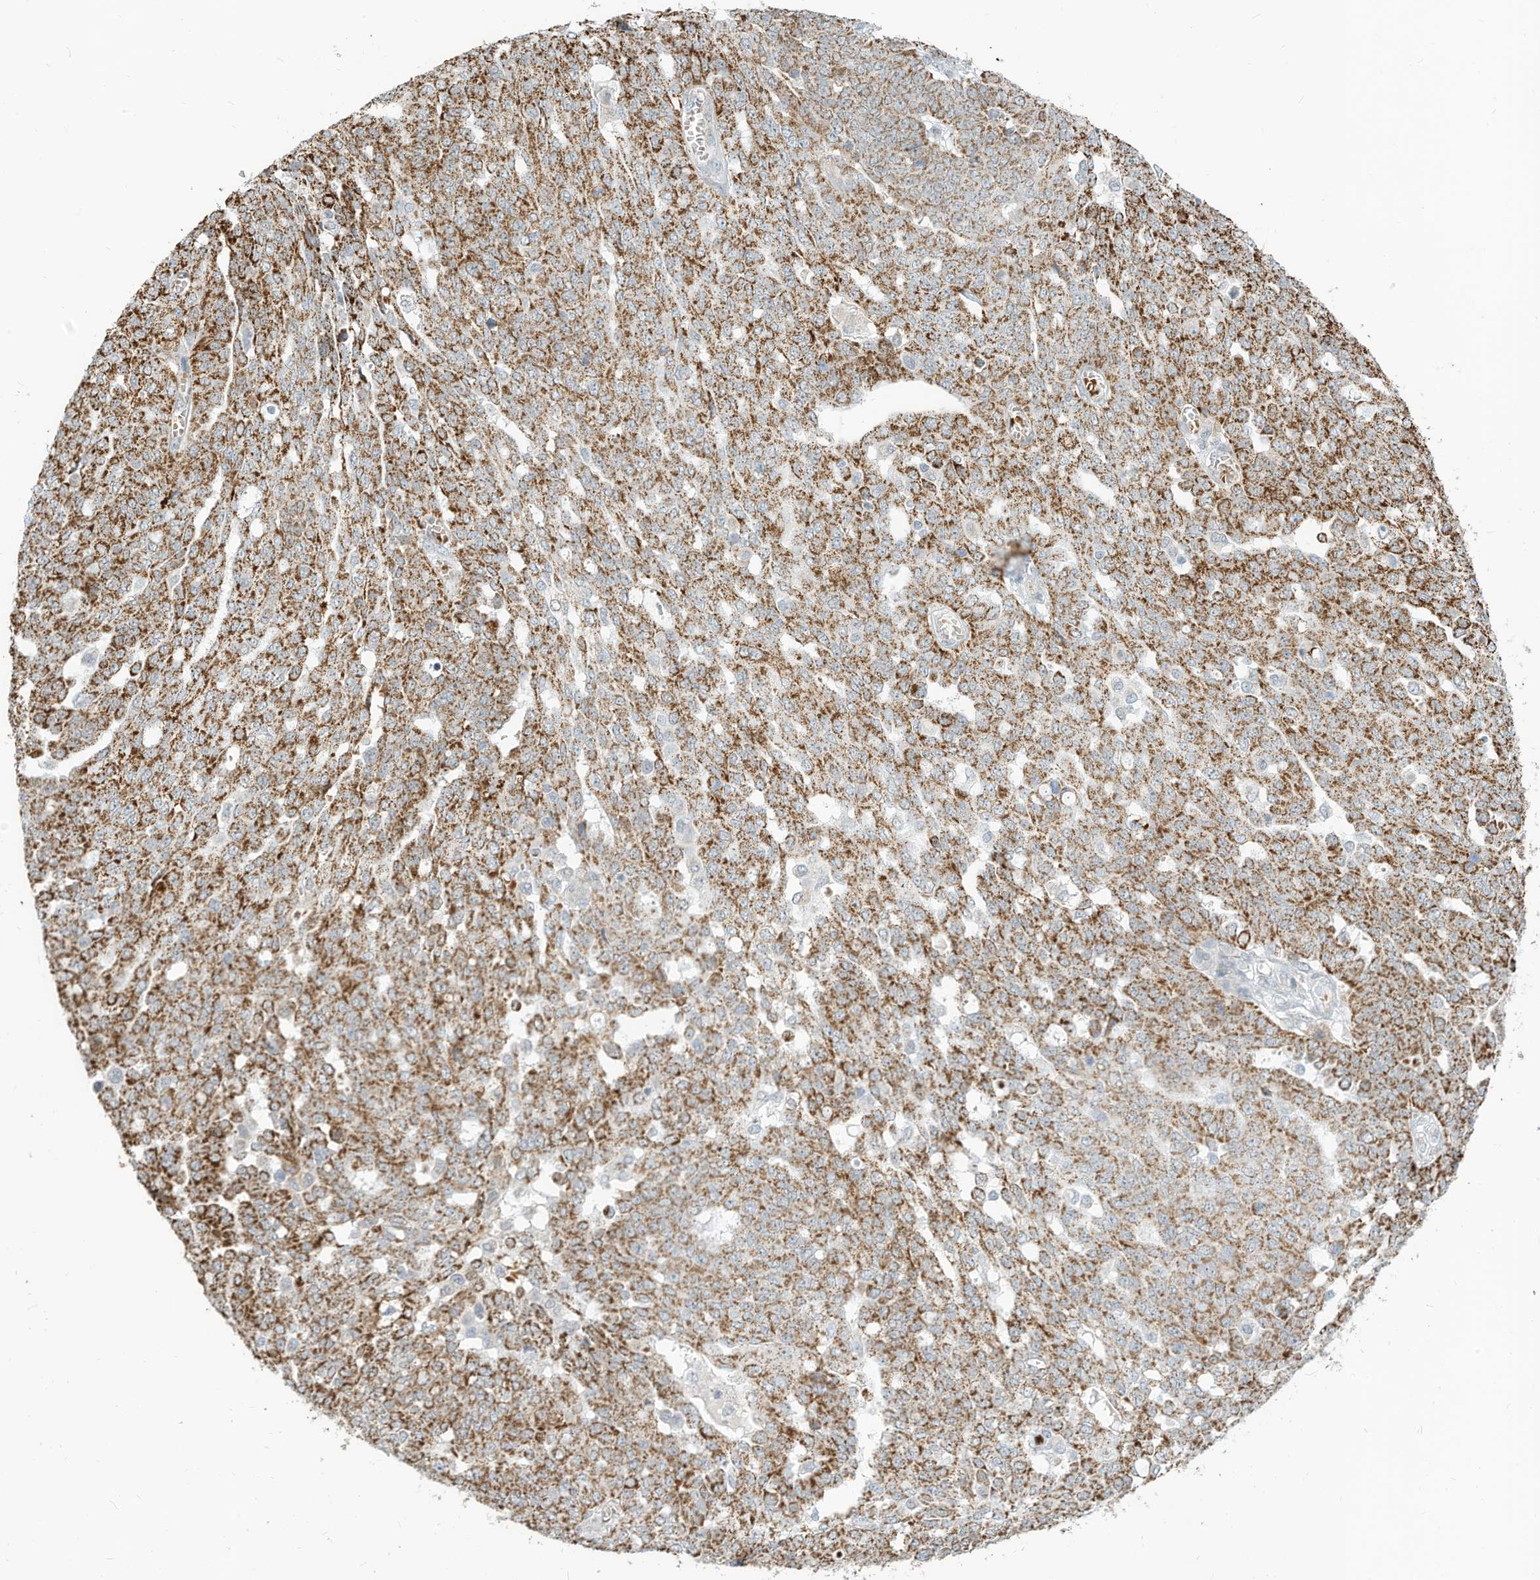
{"staining": {"intensity": "strong", "quantity": ">75%", "location": "cytoplasmic/membranous"}, "tissue": "ovarian cancer", "cell_type": "Tumor cells", "image_type": "cancer", "snomed": [{"axis": "morphology", "description": "Cystadenocarcinoma, serous, NOS"}, {"axis": "topography", "description": "Soft tissue"}, {"axis": "topography", "description": "Ovary"}], "caption": "Immunohistochemical staining of ovarian cancer (serous cystadenocarcinoma) shows high levels of strong cytoplasmic/membranous expression in about >75% of tumor cells. The protein of interest is shown in brown color, while the nuclei are stained blue.", "gene": "MTUS2", "patient": {"sex": "female", "age": 57}}